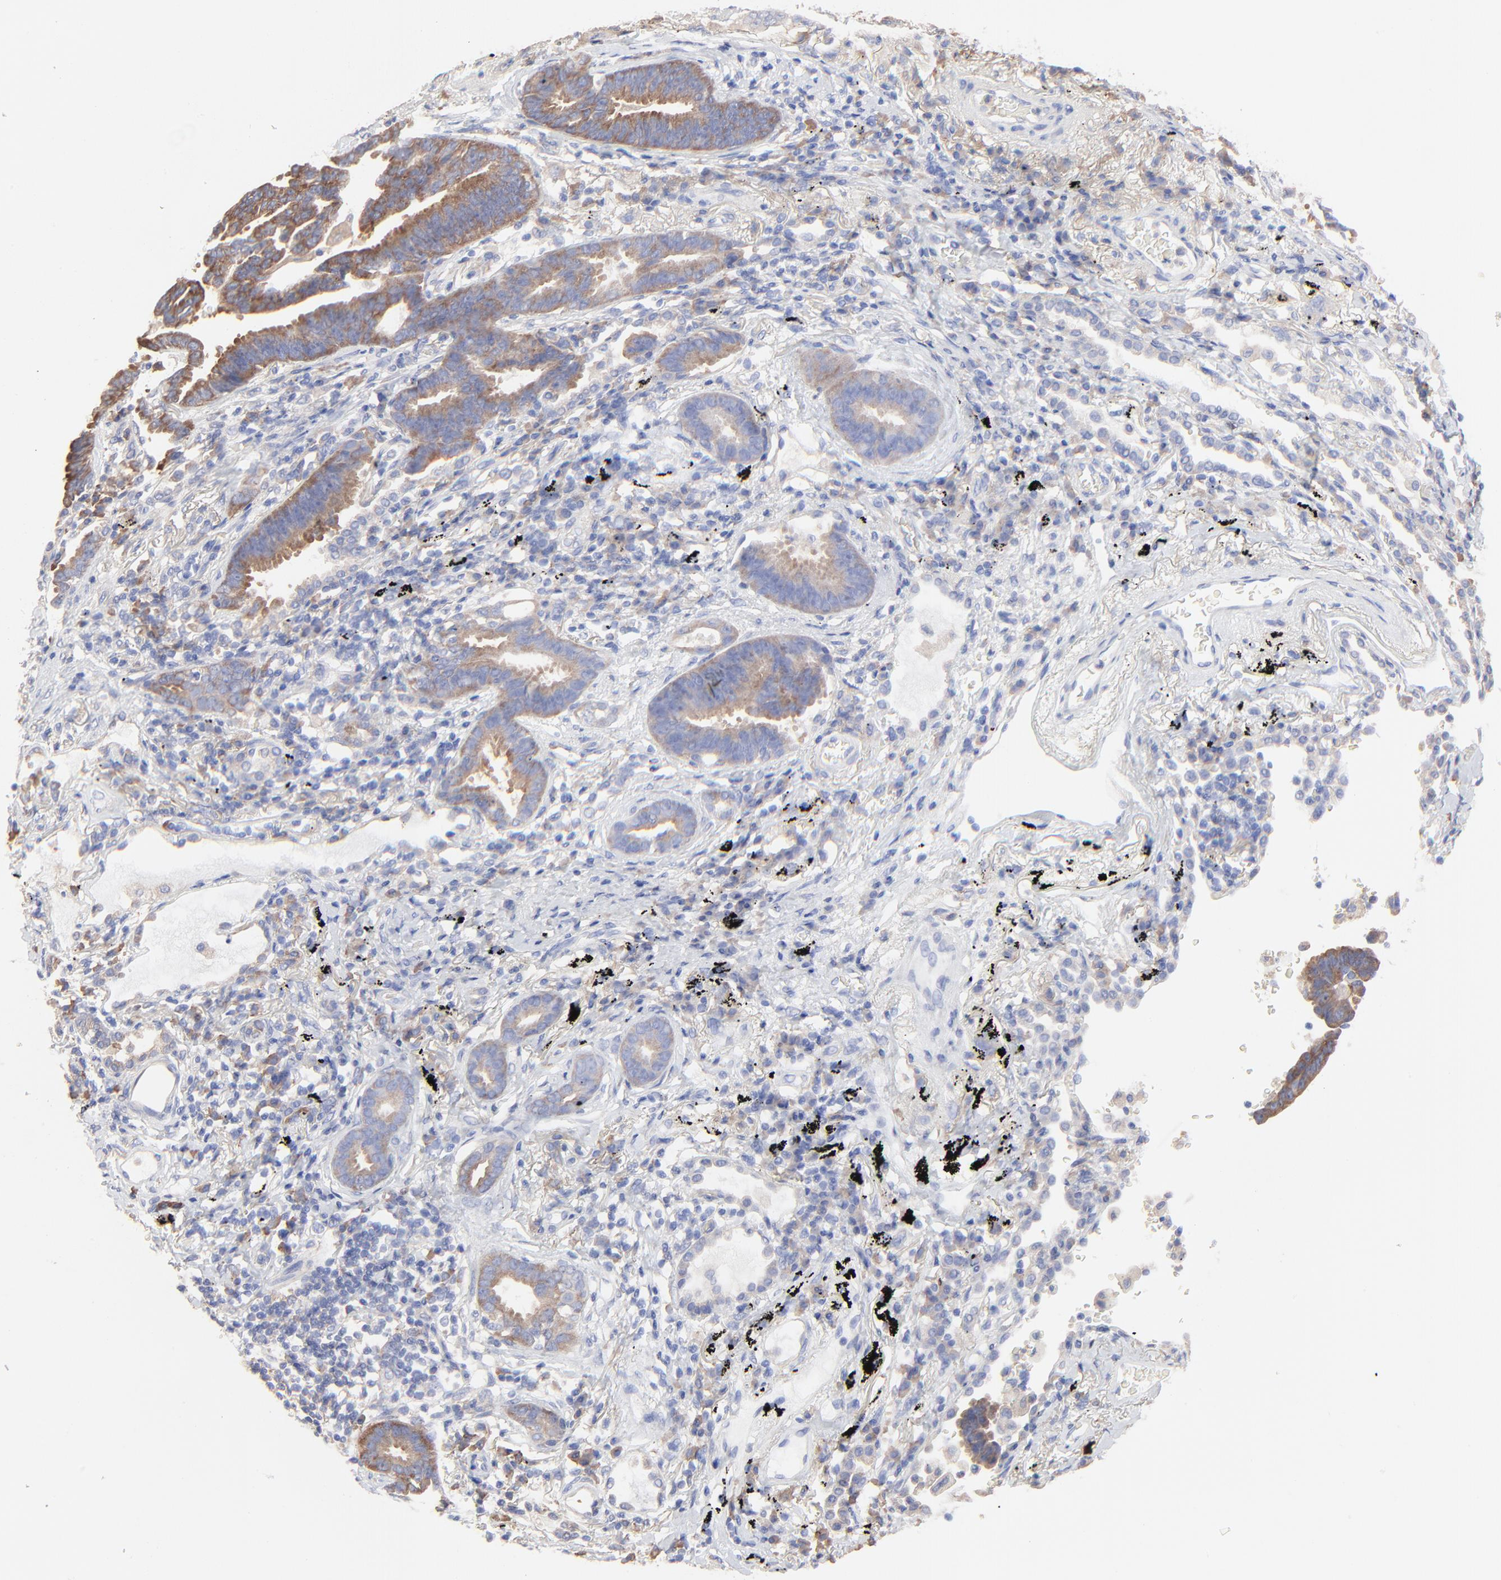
{"staining": {"intensity": "moderate", "quantity": ">75%", "location": "cytoplasmic/membranous"}, "tissue": "lung cancer", "cell_type": "Tumor cells", "image_type": "cancer", "snomed": [{"axis": "morphology", "description": "Adenocarcinoma, NOS"}, {"axis": "topography", "description": "Lung"}], "caption": "Tumor cells show medium levels of moderate cytoplasmic/membranous staining in approximately >75% of cells in human lung cancer (adenocarcinoma). Immunohistochemistry stains the protein of interest in brown and the nuclei are stained blue.", "gene": "PPFIBP2", "patient": {"sex": "female", "age": 64}}